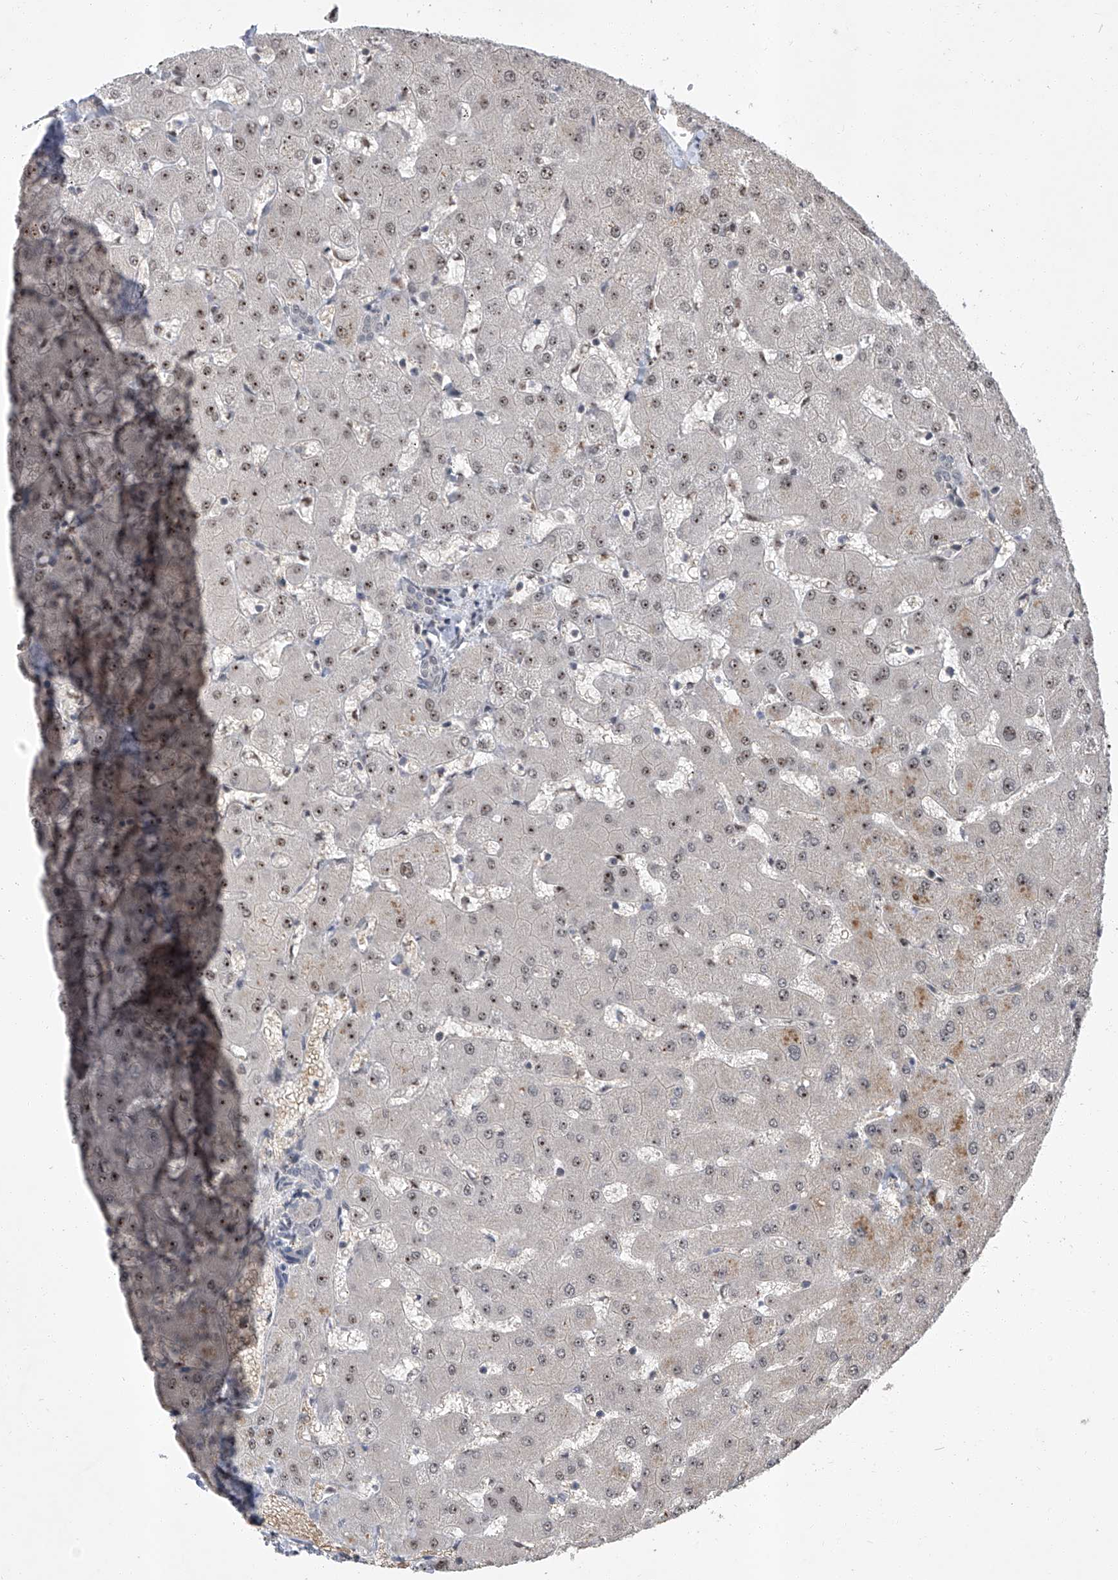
{"staining": {"intensity": "negative", "quantity": "none", "location": "none"}, "tissue": "liver", "cell_type": "Cholangiocytes", "image_type": "normal", "snomed": [{"axis": "morphology", "description": "Normal tissue, NOS"}, {"axis": "topography", "description": "Liver"}], "caption": "Protein analysis of normal liver shows no significant positivity in cholangiocytes.", "gene": "CMTR1", "patient": {"sex": "female", "age": 63}}